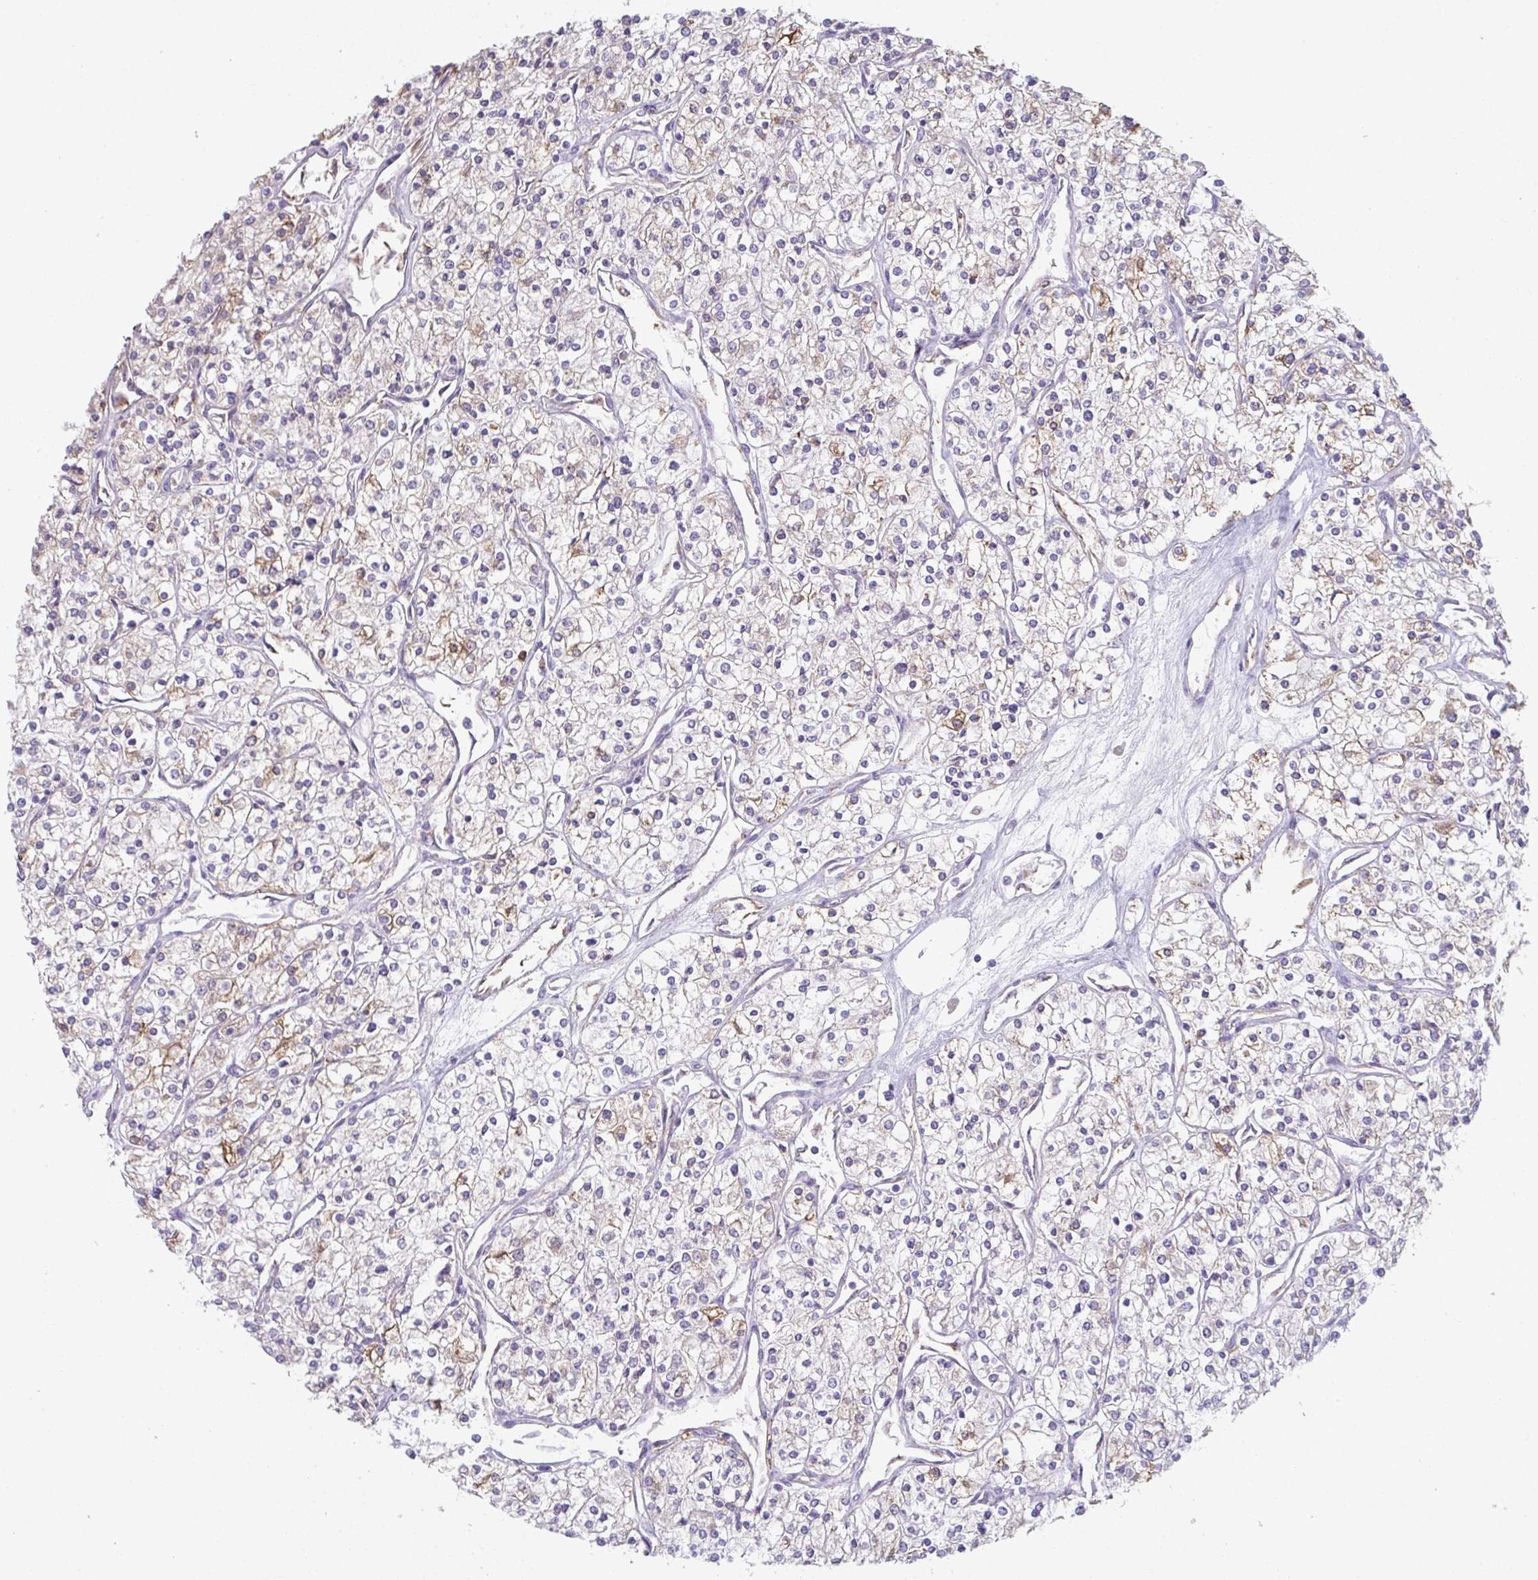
{"staining": {"intensity": "moderate", "quantity": "25%-75%", "location": "cytoplasmic/membranous"}, "tissue": "renal cancer", "cell_type": "Tumor cells", "image_type": "cancer", "snomed": [{"axis": "morphology", "description": "Adenocarcinoma, NOS"}, {"axis": "topography", "description": "Kidney"}], "caption": "IHC of human renal cancer (adenocarcinoma) displays medium levels of moderate cytoplasmic/membranous expression in about 25%-75% of tumor cells.", "gene": "ADAM21", "patient": {"sex": "male", "age": 80}}